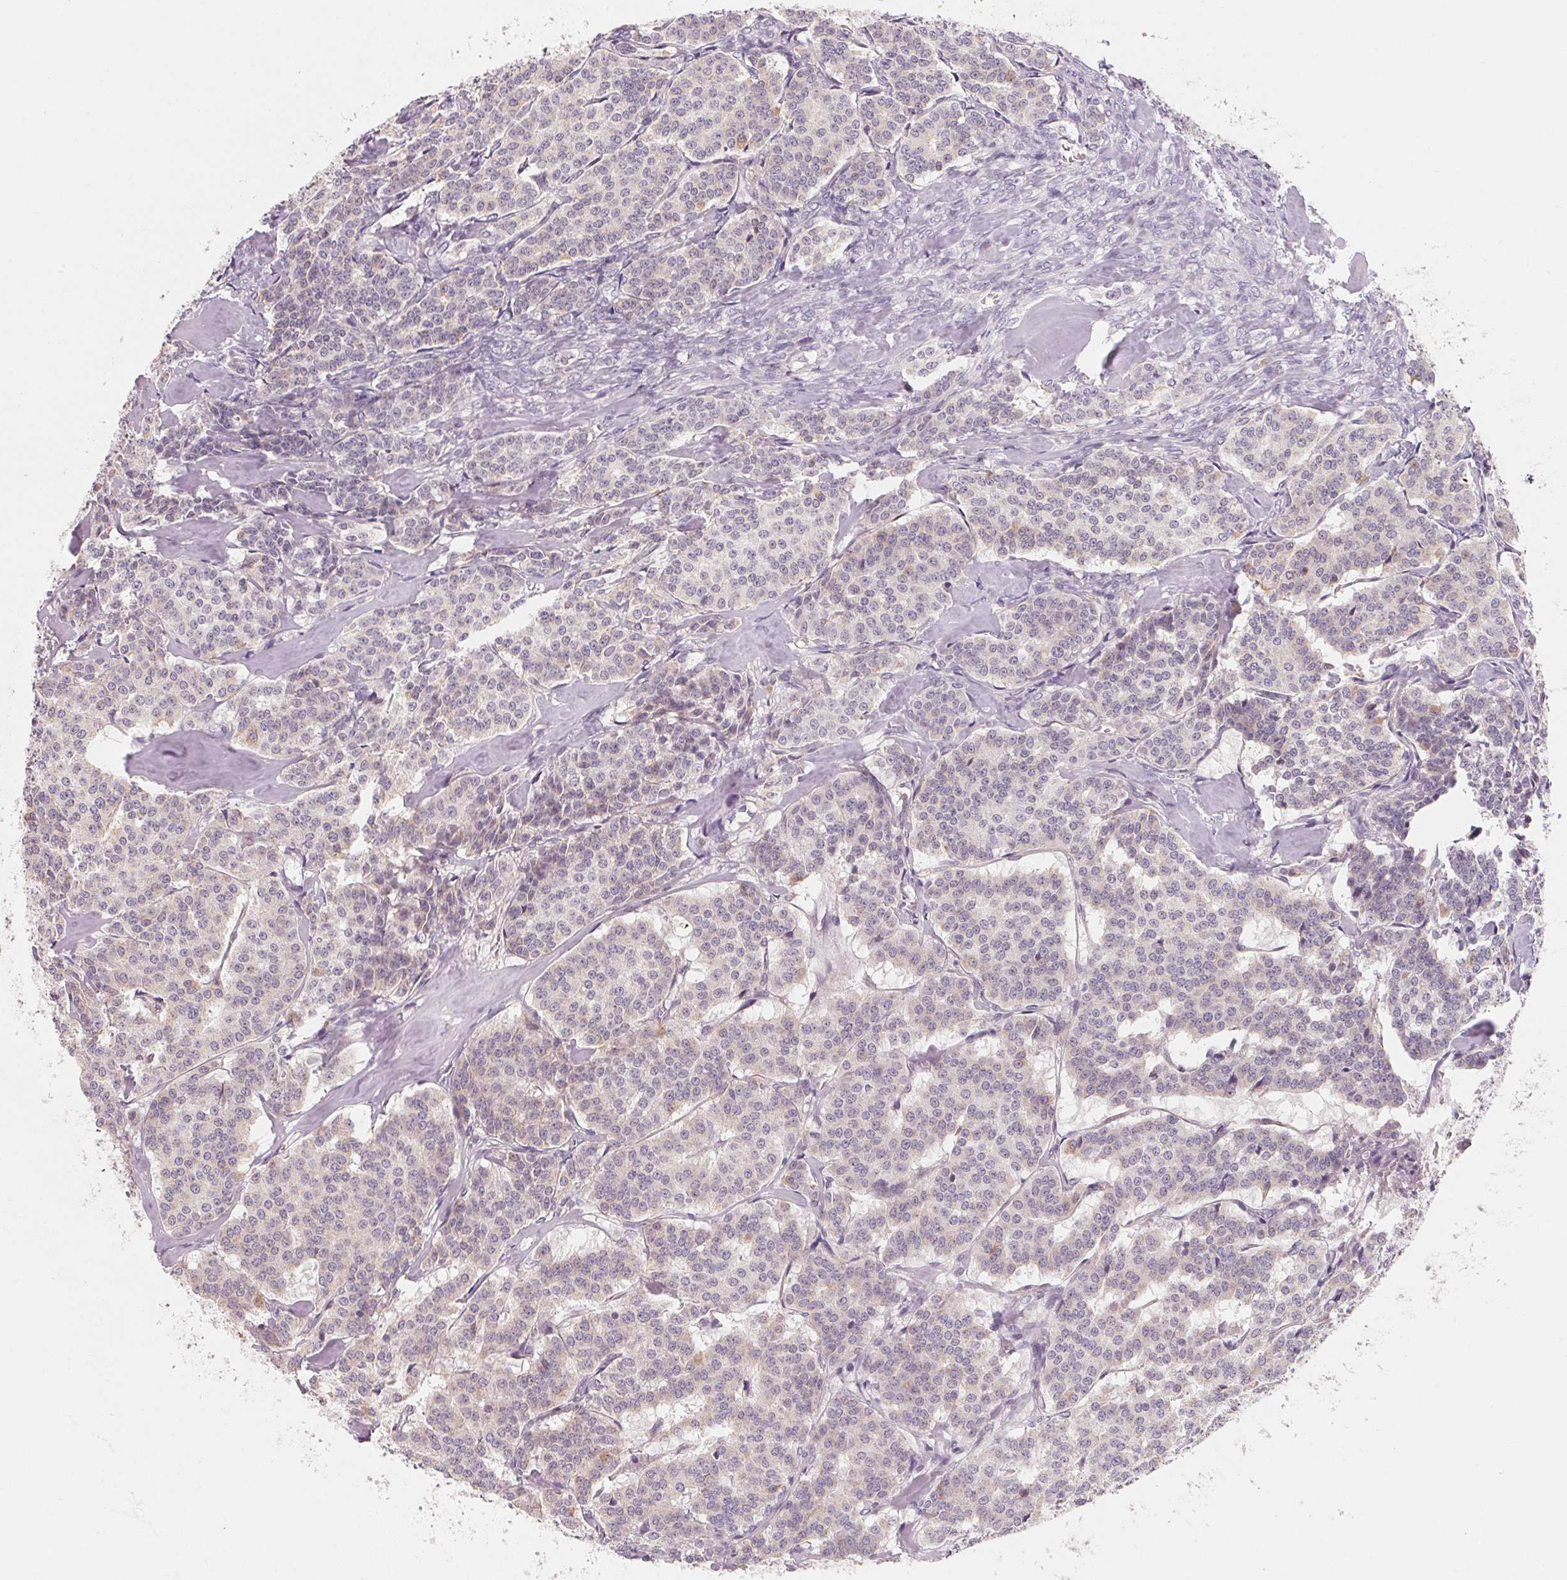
{"staining": {"intensity": "negative", "quantity": "none", "location": "none"}, "tissue": "carcinoid", "cell_type": "Tumor cells", "image_type": "cancer", "snomed": [{"axis": "morphology", "description": "Carcinoid, malignant, NOS"}, {"axis": "topography", "description": "Lung"}], "caption": "An immunohistochemistry image of carcinoid is shown. There is no staining in tumor cells of carcinoid.", "gene": "ANKRD31", "patient": {"sex": "female", "age": 46}}